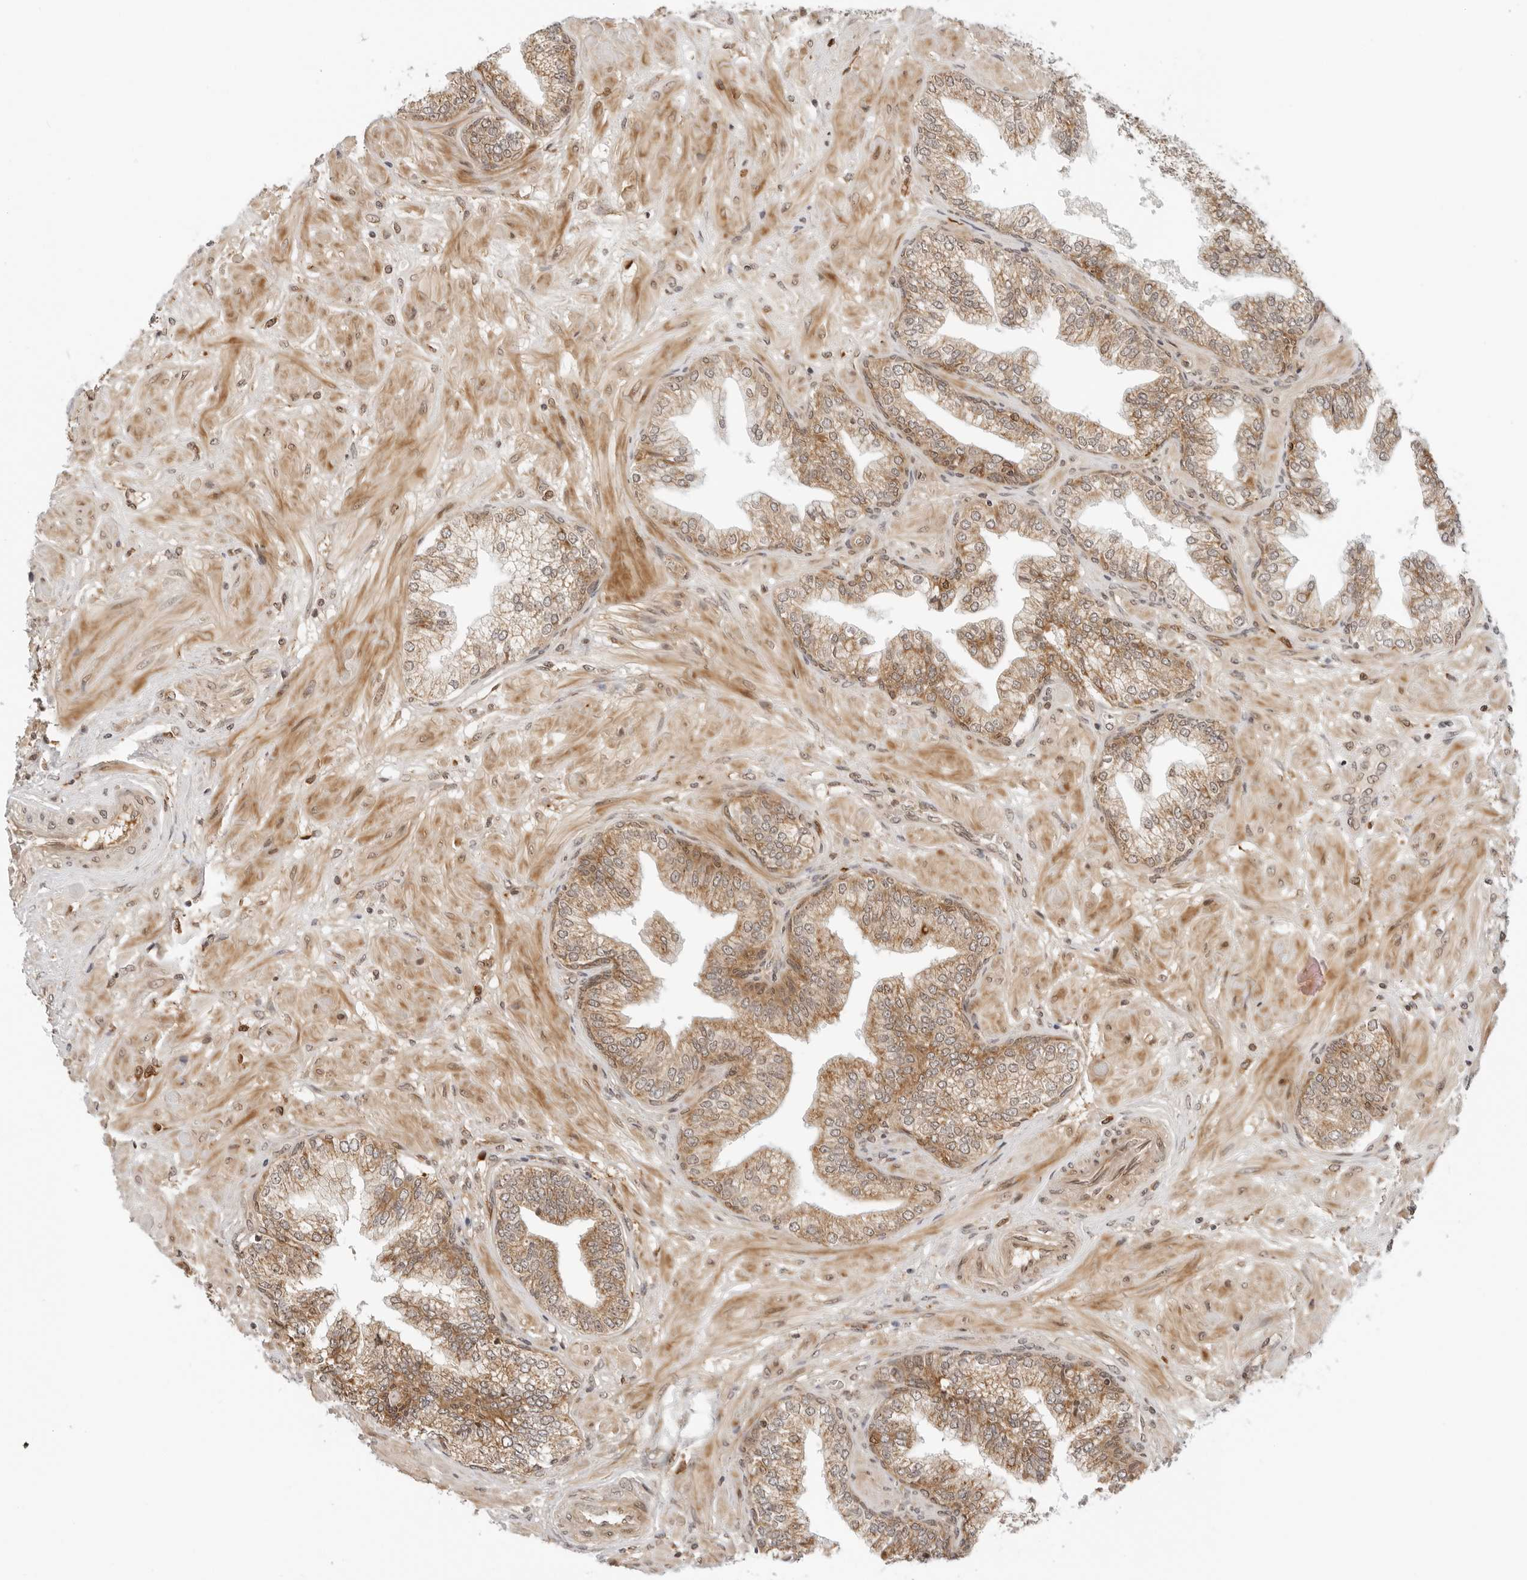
{"staining": {"intensity": "moderate", "quantity": ">75%", "location": "cytoplasmic/membranous"}, "tissue": "prostate cancer", "cell_type": "Tumor cells", "image_type": "cancer", "snomed": [{"axis": "morphology", "description": "Adenocarcinoma, High grade"}, {"axis": "topography", "description": "Prostate"}], "caption": "The image displays immunohistochemical staining of prostate cancer (high-grade adenocarcinoma). There is moderate cytoplasmic/membranous expression is present in about >75% of tumor cells. Nuclei are stained in blue.", "gene": "RC3H1", "patient": {"sex": "male", "age": 59}}